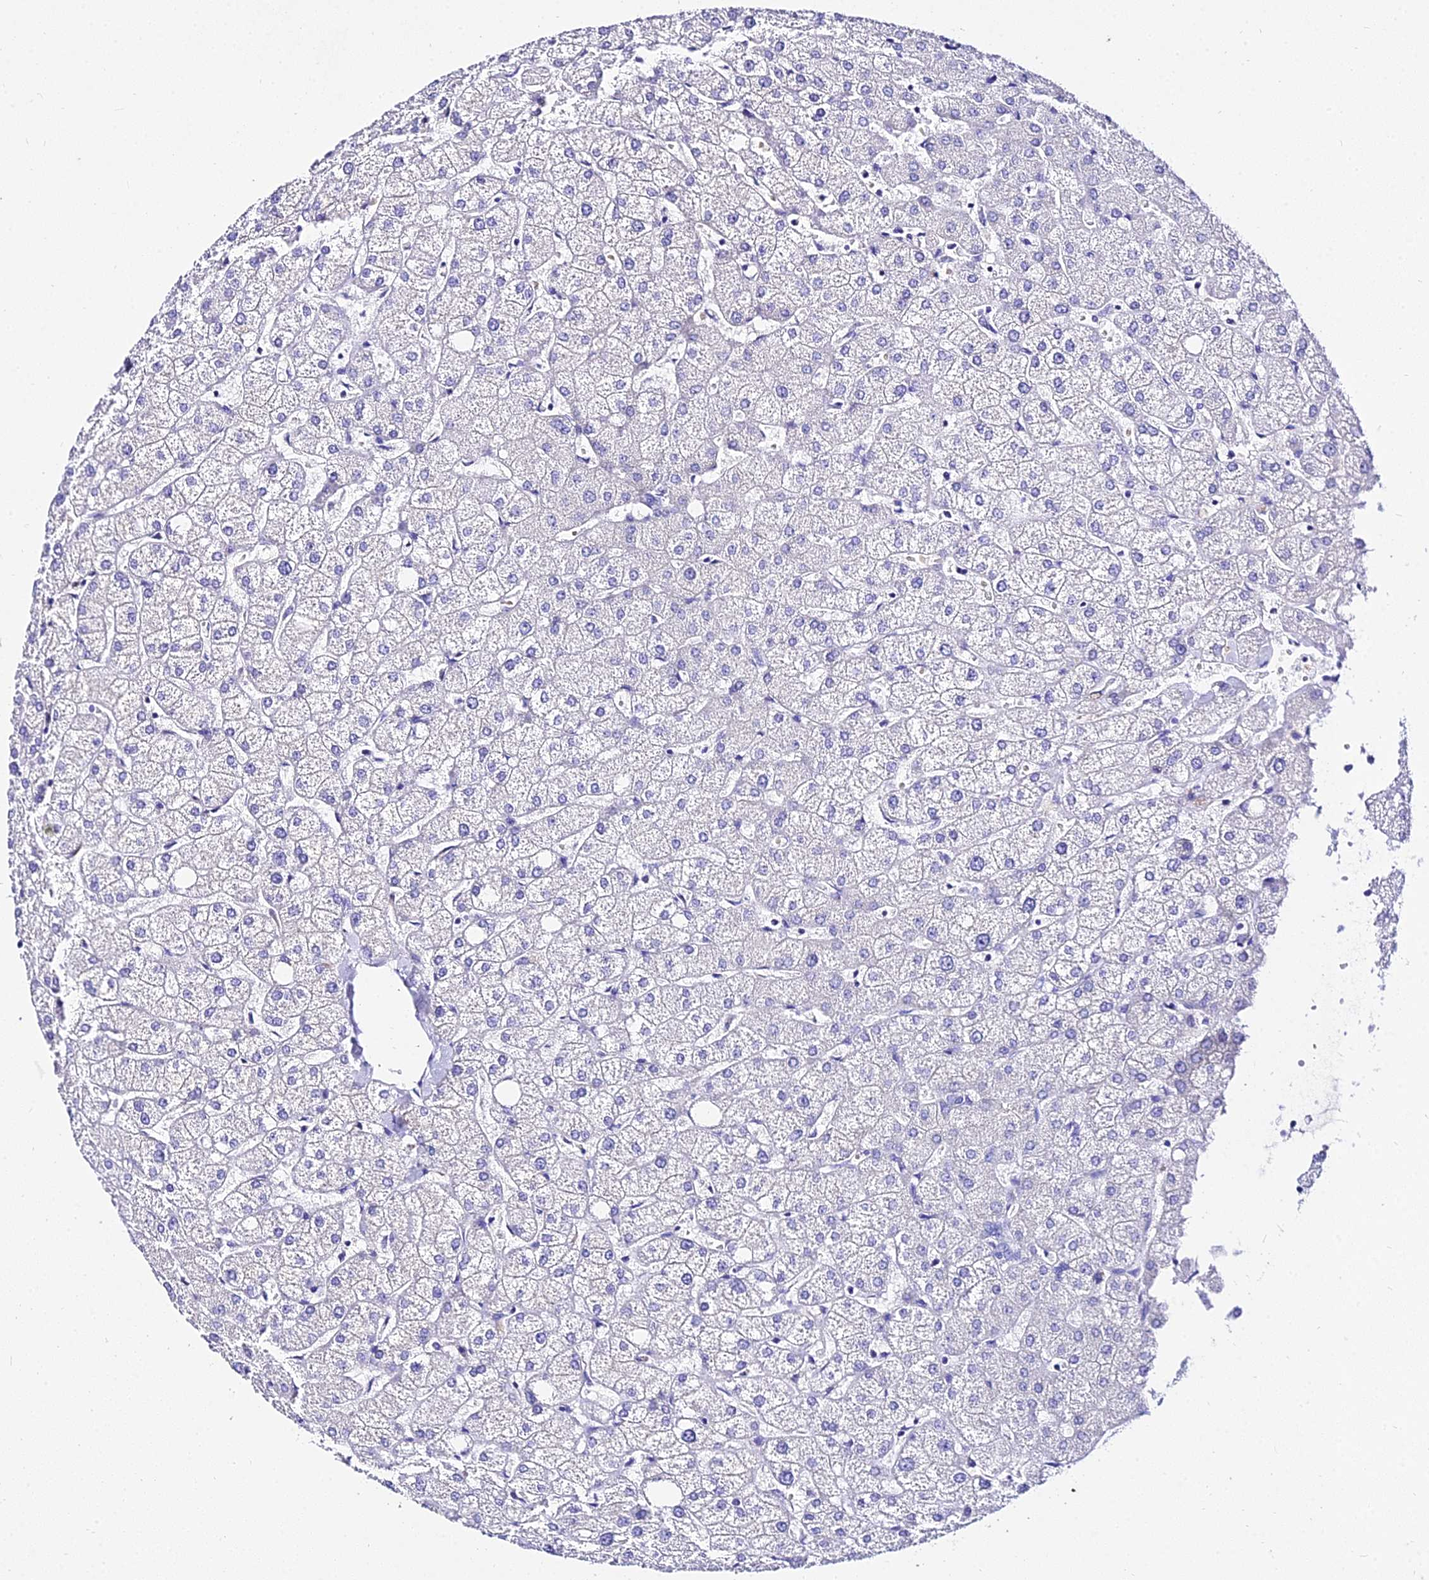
{"staining": {"intensity": "negative", "quantity": "none", "location": "none"}, "tissue": "liver", "cell_type": "Cholangiocytes", "image_type": "normal", "snomed": [{"axis": "morphology", "description": "Normal tissue, NOS"}, {"axis": "topography", "description": "Liver"}], "caption": "Liver was stained to show a protein in brown. There is no significant expression in cholangiocytes. The staining was performed using DAB to visualize the protein expression in brown, while the nuclei were stained in blue with hematoxylin (Magnification: 20x).", "gene": "DEFB106A", "patient": {"sex": "female", "age": 54}}